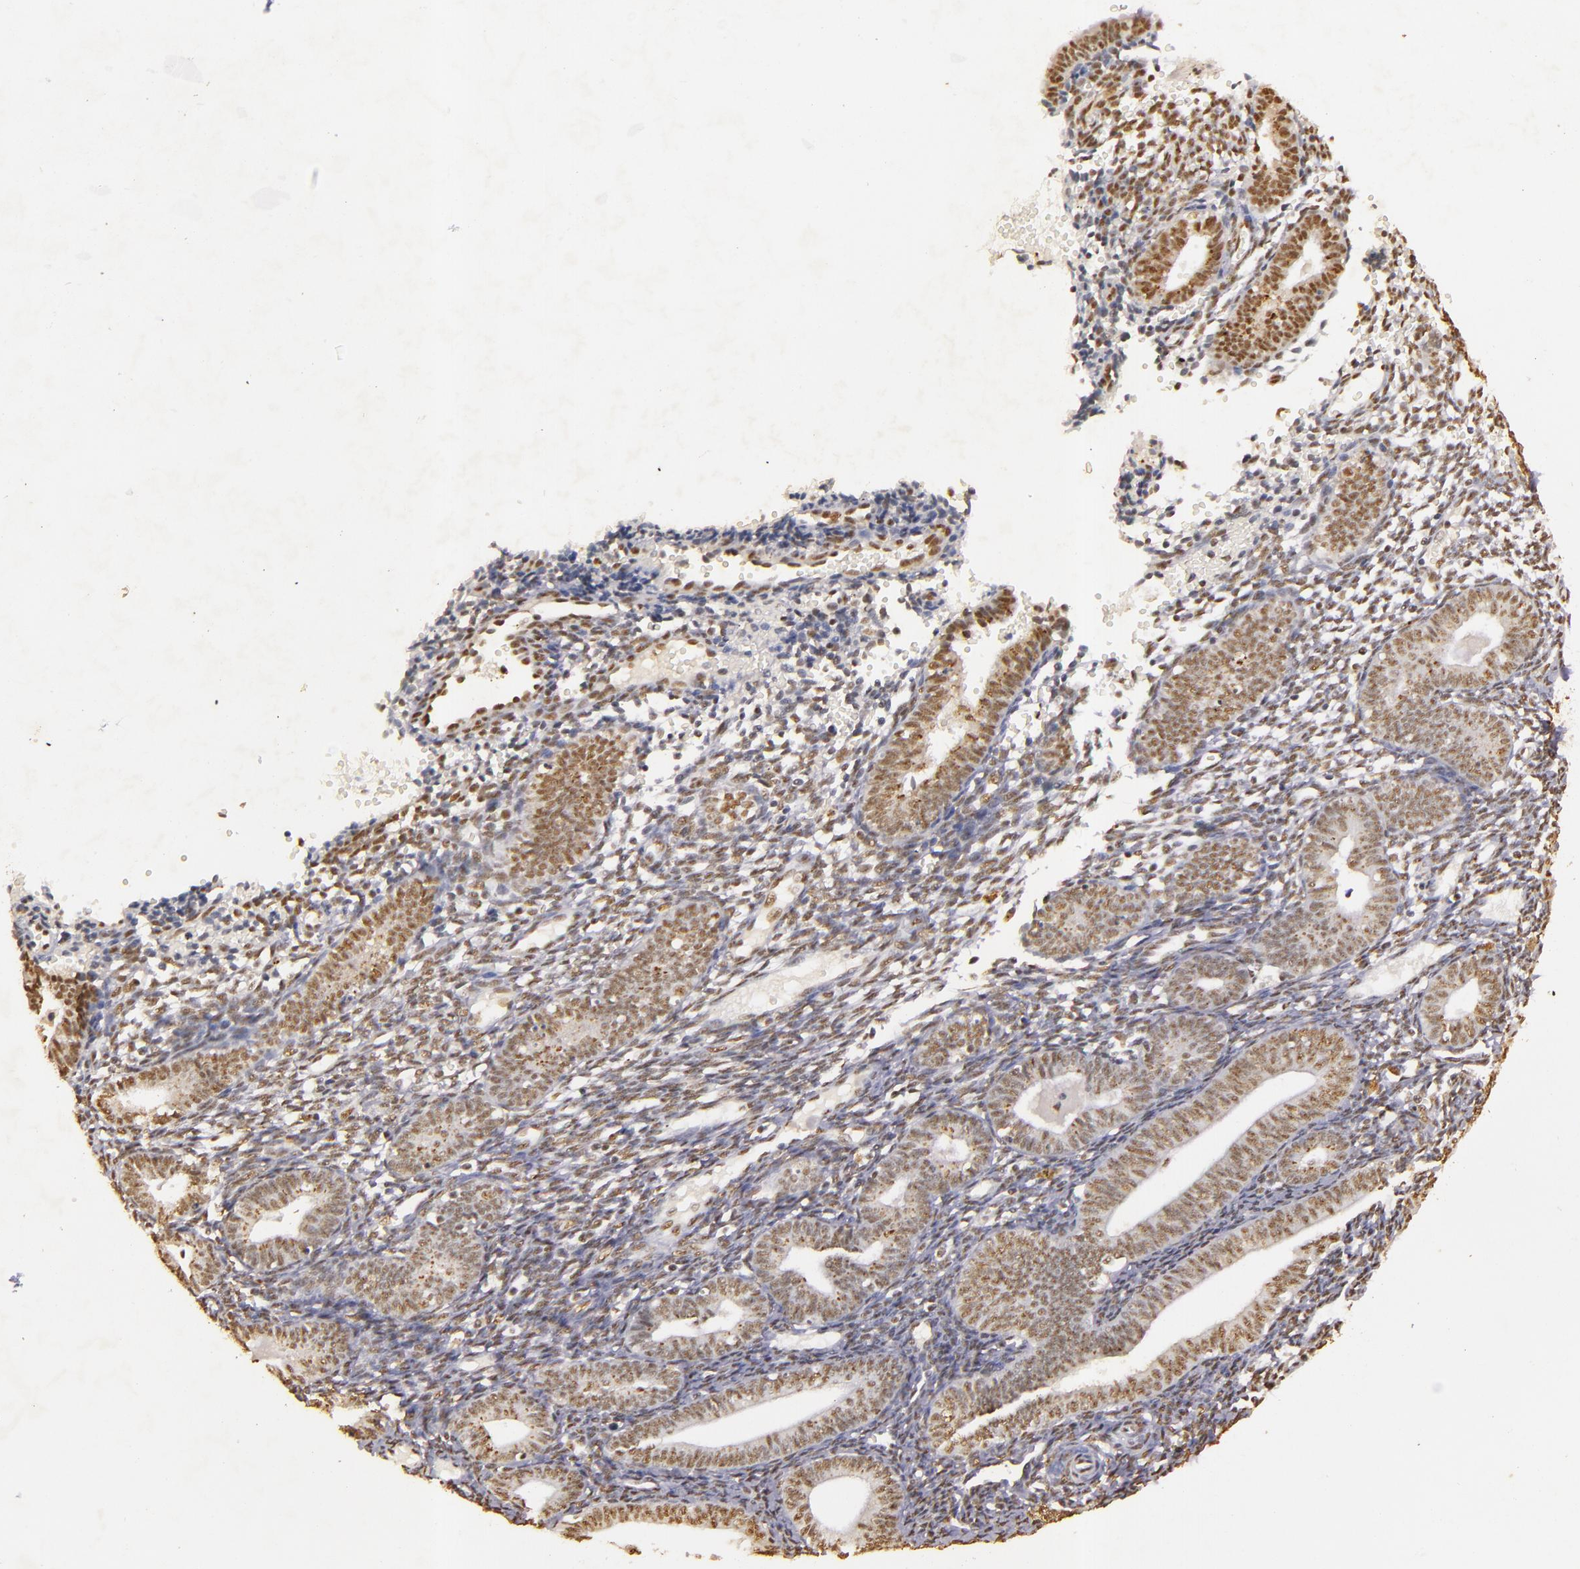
{"staining": {"intensity": "moderate", "quantity": "25%-75%", "location": "nuclear"}, "tissue": "endometrium", "cell_type": "Cells in endometrial stroma", "image_type": "normal", "snomed": [{"axis": "morphology", "description": "Normal tissue, NOS"}, {"axis": "topography", "description": "Endometrium"}], "caption": "The micrograph displays a brown stain indicating the presence of a protein in the nuclear of cells in endometrial stroma in endometrium. (Brightfield microscopy of DAB IHC at high magnification).", "gene": "CBX3", "patient": {"sex": "female", "age": 61}}